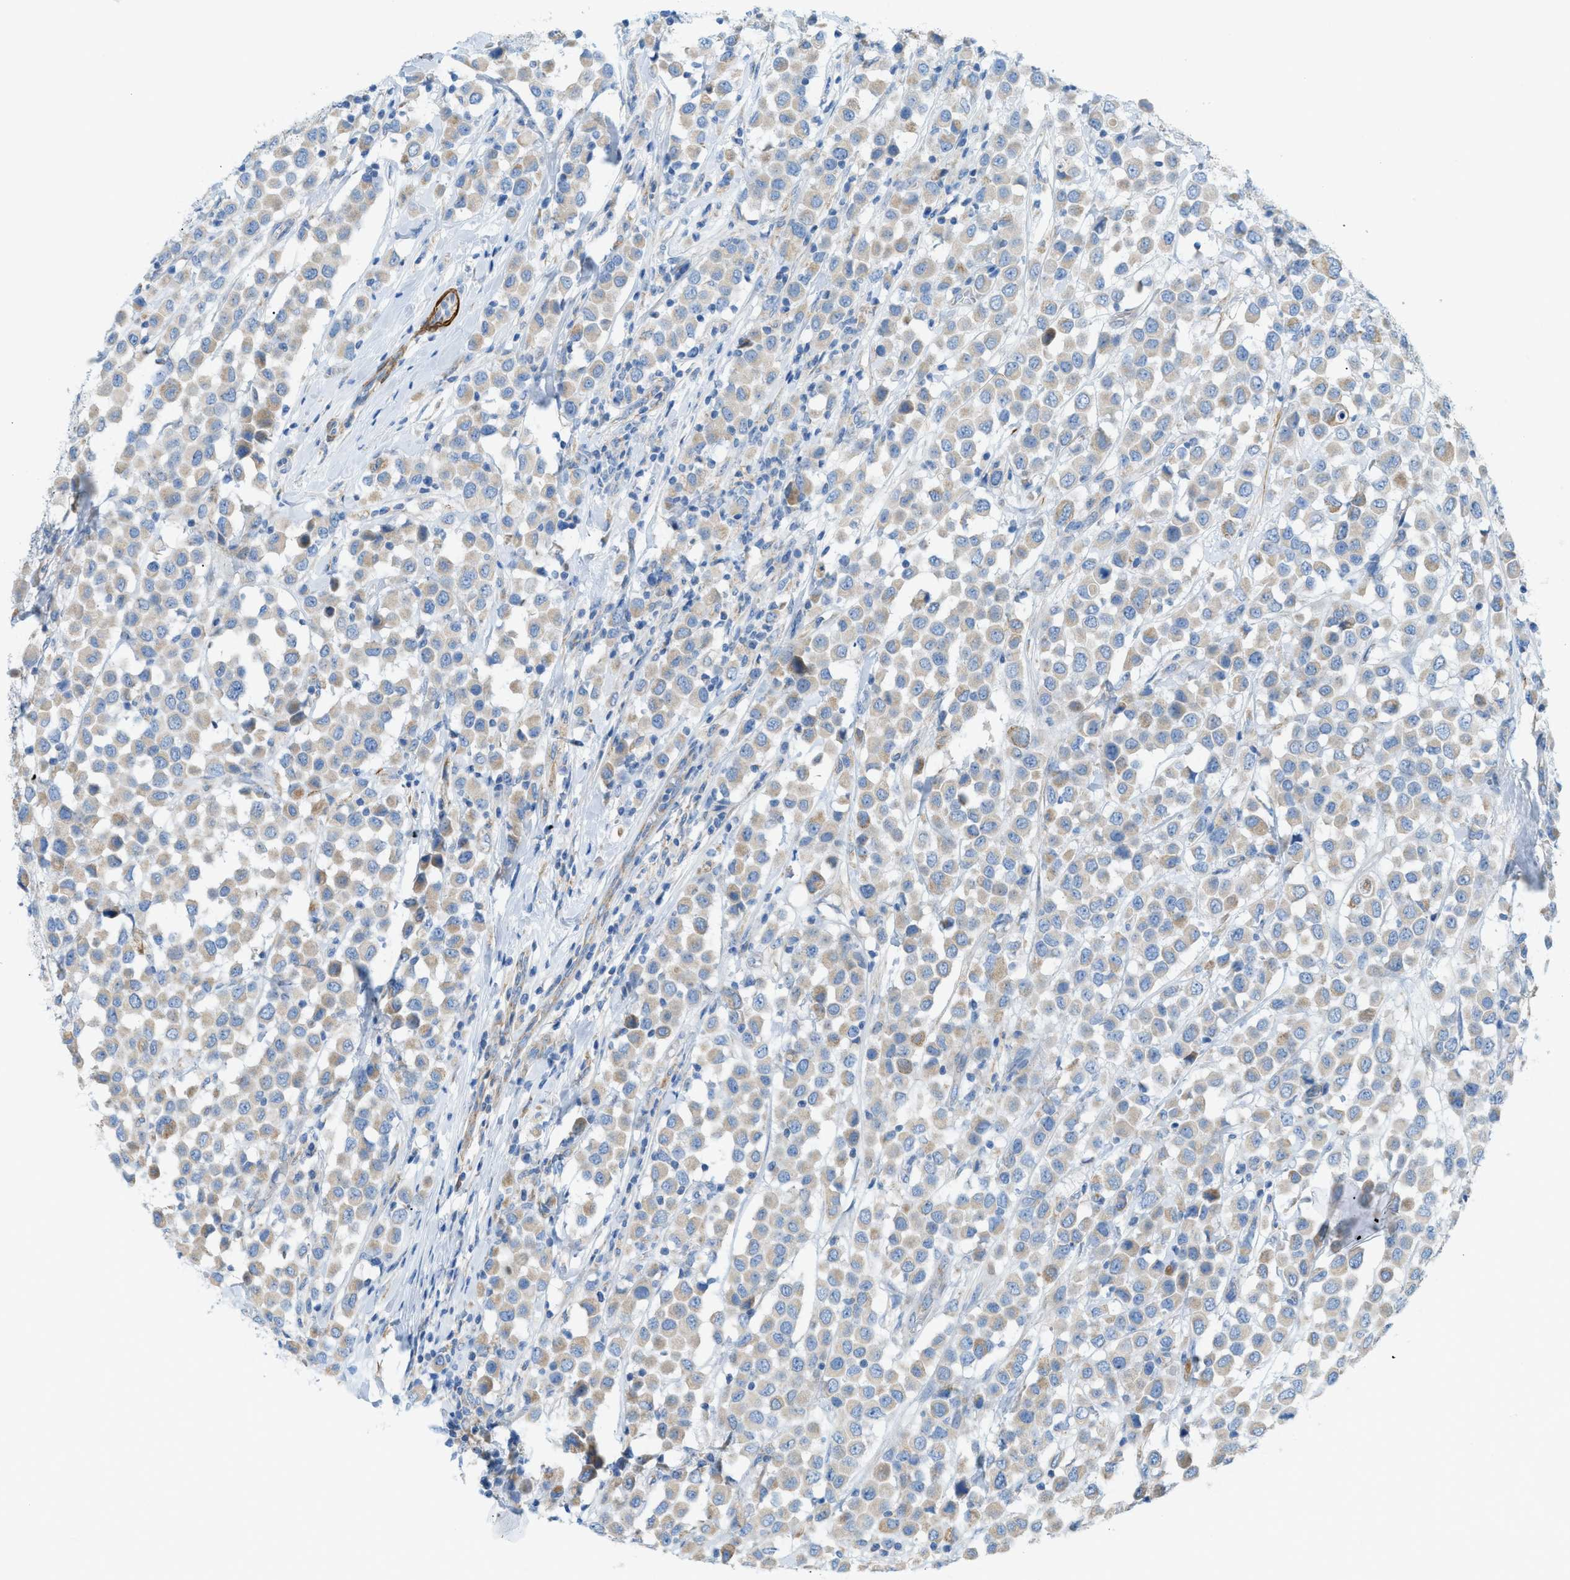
{"staining": {"intensity": "weak", "quantity": "25%-75%", "location": "cytoplasmic/membranous"}, "tissue": "breast cancer", "cell_type": "Tumor cells", "image_type": "cancer", "snomed": [{"axis": "morphology", "description": "Duct carcinoma"}, {"axis": "topography", "description": "Breast"}], "caption": "Weak cytoplasmic/membranous positivity is appreciated in about 25%-75% of tumor cells in breast cancer. Immunohistochemistry stains the protein of interest in brown and the nuclei are stained blue.", "gene": "MYH11", "patient": {"sex": "female", "age": 61}}